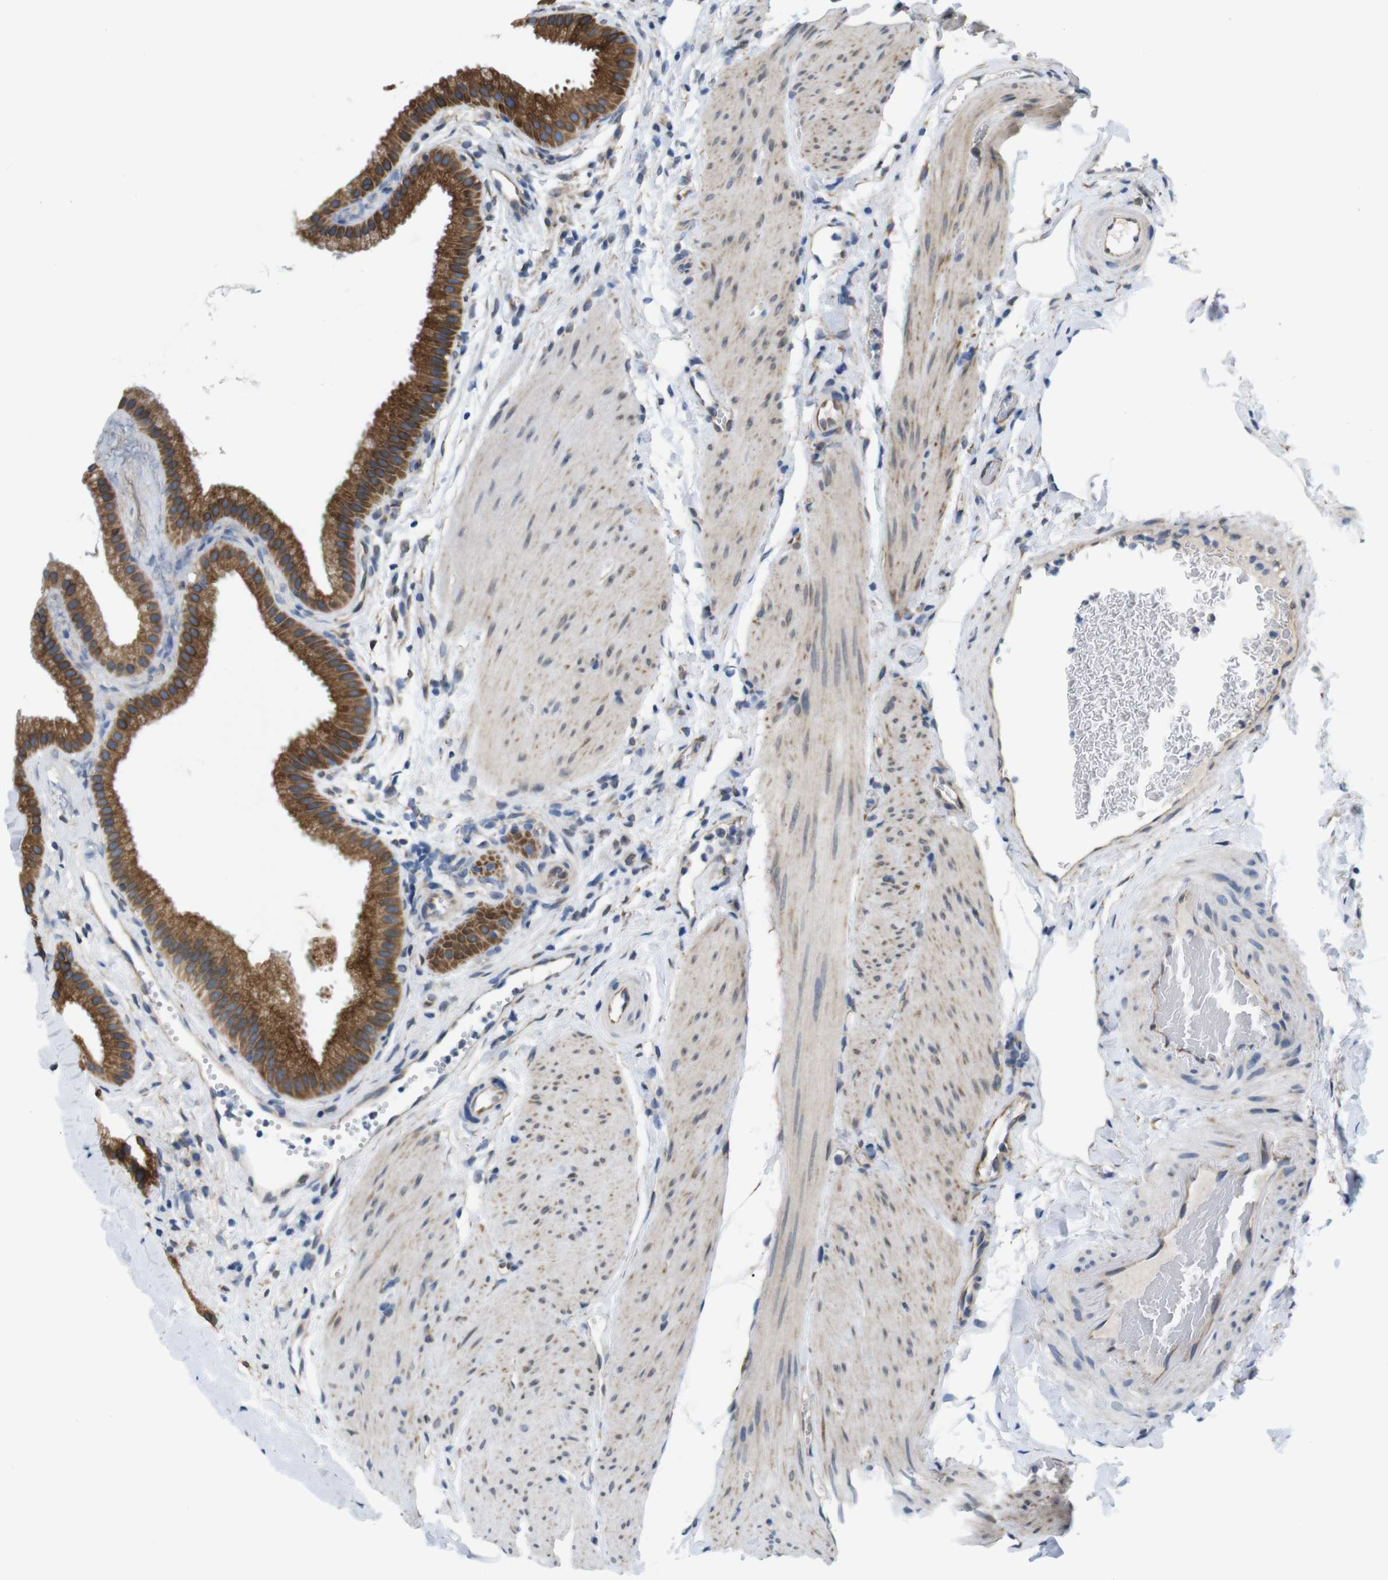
{"staining": {"intensity": "strong", "quantity": ">75%", "location": "cytoplasmic/membranous"}, "tissue": "gallbladder", "cell_type": "Glandular cells", "image_type": "normal", "snomed": [{"axis": "morphology", "description": "Normal tissue, NOS"}, {"axis": "topography", "description": "Gallbladder"}], "caption": "Strong cytoplasmic/membranous staining is present in approximately >75% of glandular cells in normal gallbladder.", "gene": "HACD3", "patient": {"sex": "female", "age": 64}}